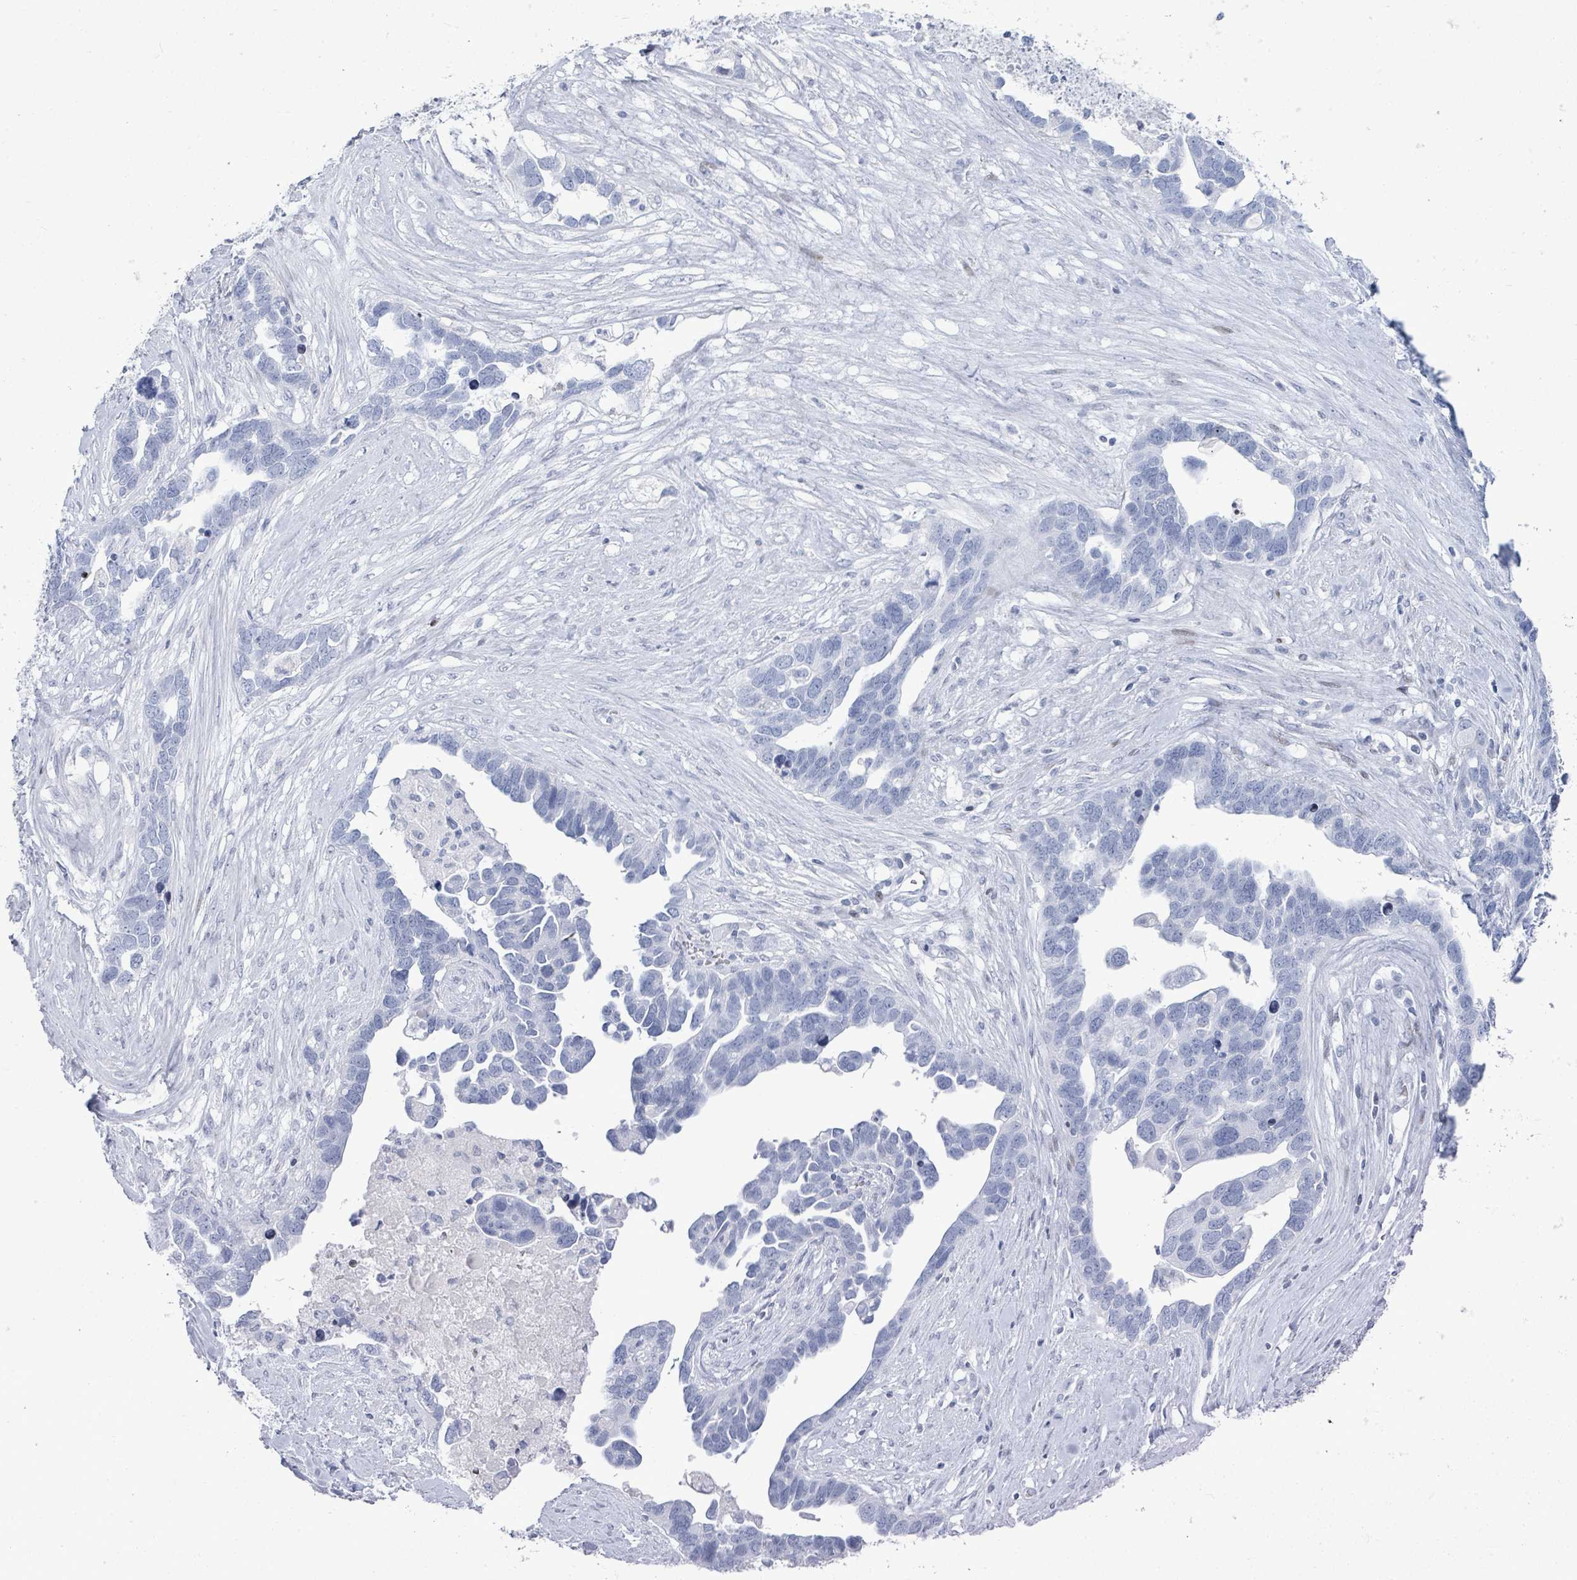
{"staining": {"intensity": "negative", "quantity": "none", "location": "none"}, "tissue": "ovarian cancer", "cell_type": "Tumor cells", "image_type": "cancer", "snomed": [{"axis": "morphology", "description": "Cystadenocarcinoma, serous, NOS"}, {"axis": "topography", "description": "Ovary"}], "caption": "This image is of serous cystadenocarcinoma (ovarian) stained with IHC to label a protein in brown with the nuclei are counter-stained blue. There is no staining in tumor cells. Brightfield microscopy of IHC stained with DAB (brown) and hematoxylin (blue), captured at high magnification.", "gene": "MALL", "patient": {"sex": "female", "age": 54}}